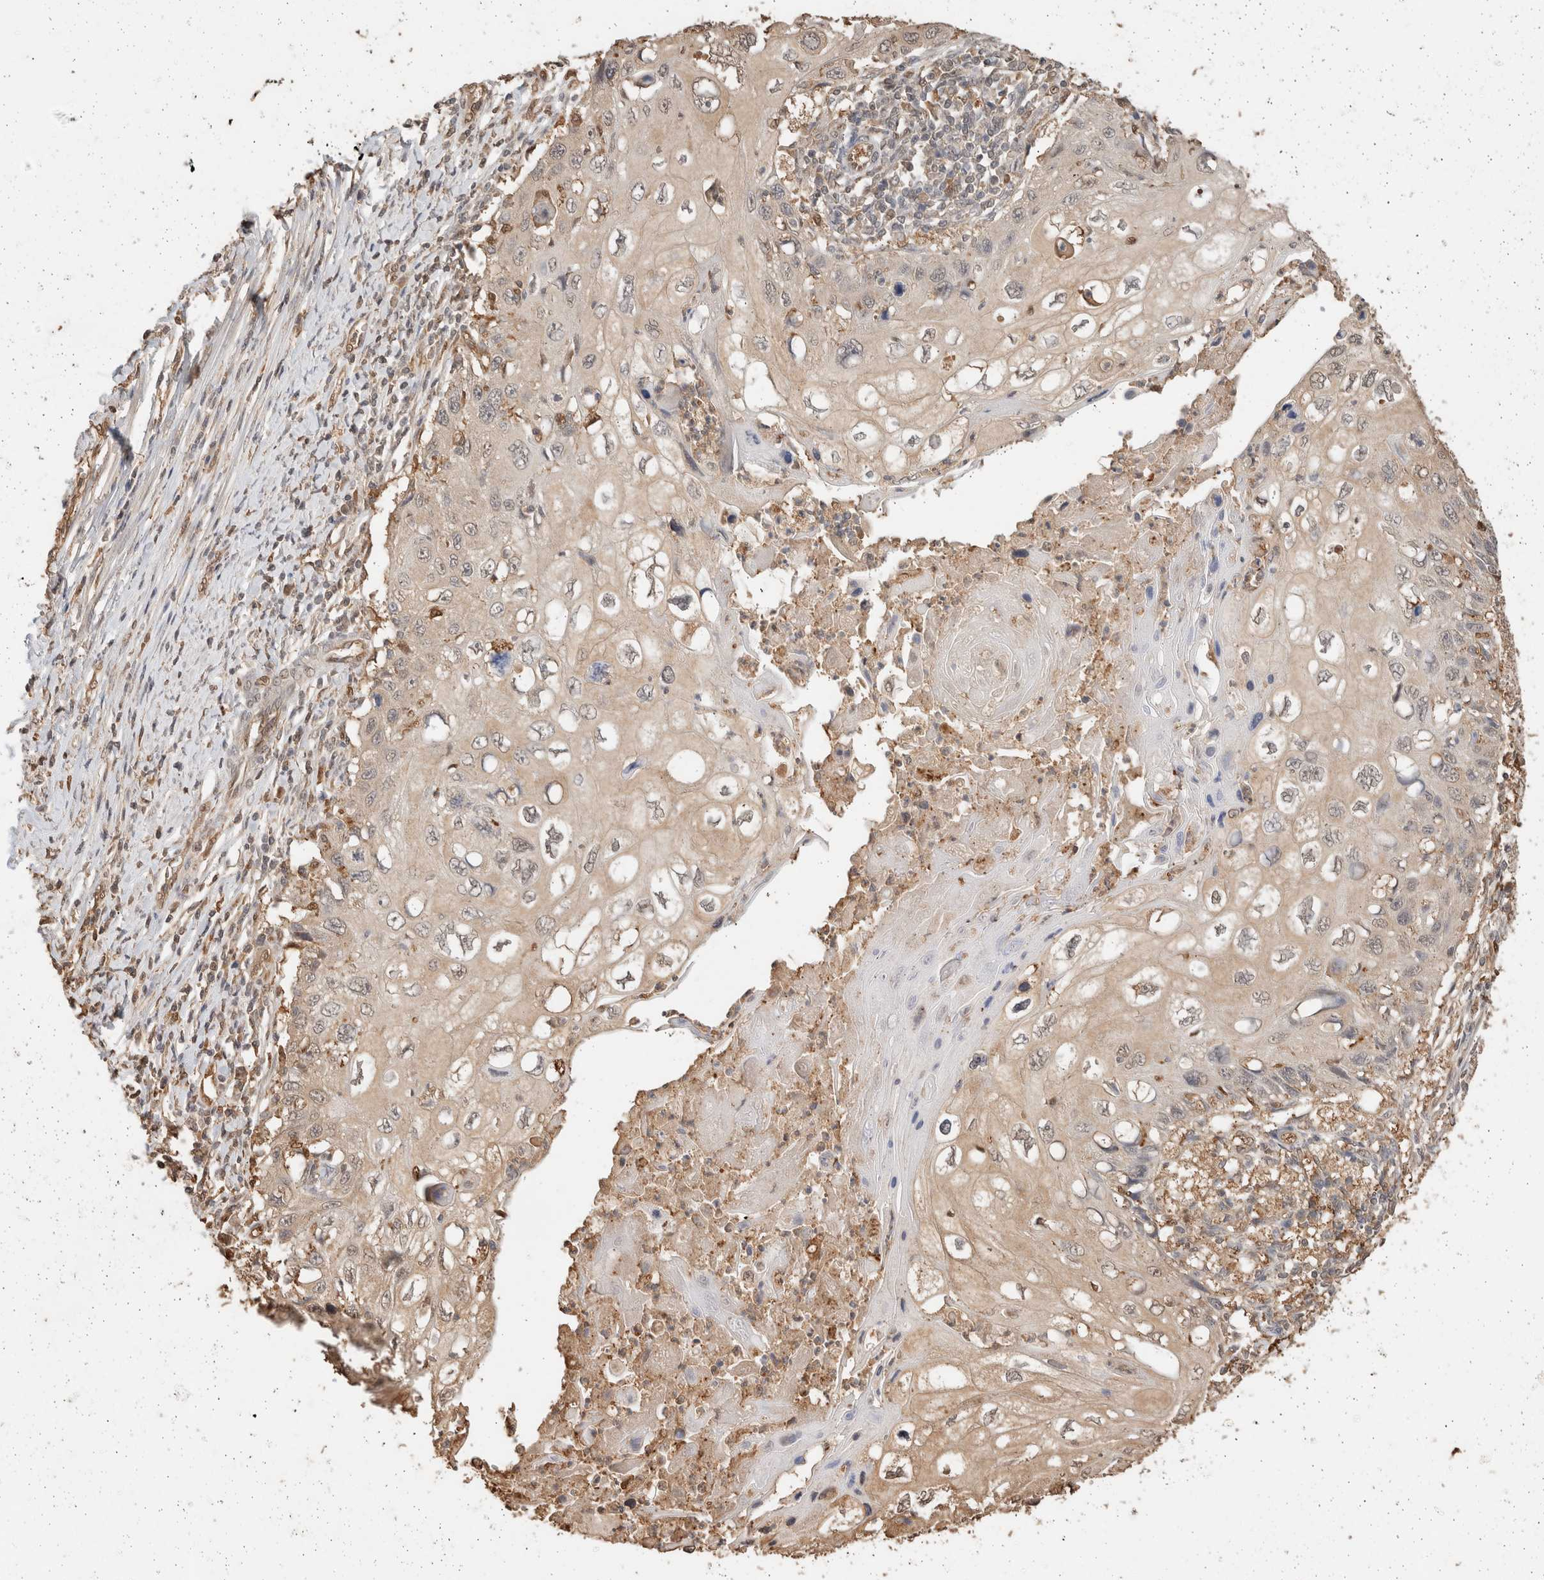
{"staining": {"intensity": "weak", "quantity": ">75%", "location": "cytoplasmic/membranous,nuclear"}, "tissue": "cervical cancer", "cell_type": "Tumor cells", "image_type": "cancer", "snomed": [{"axis": "morphology", "description": "Squamous cell carcinoma, NOS"}, {"axis": "topography", "description": "Cervix"}], "caption": "The histopathology image exhibits immunohistochemical staining of cervical squamous cell carcinoma. There is weak cytoplasmic/membranous and nuclear staining is present in approximately >75% of tumor cells.", "gene": "YWHAH", "patient": {"sex": "female", "age": 70}}